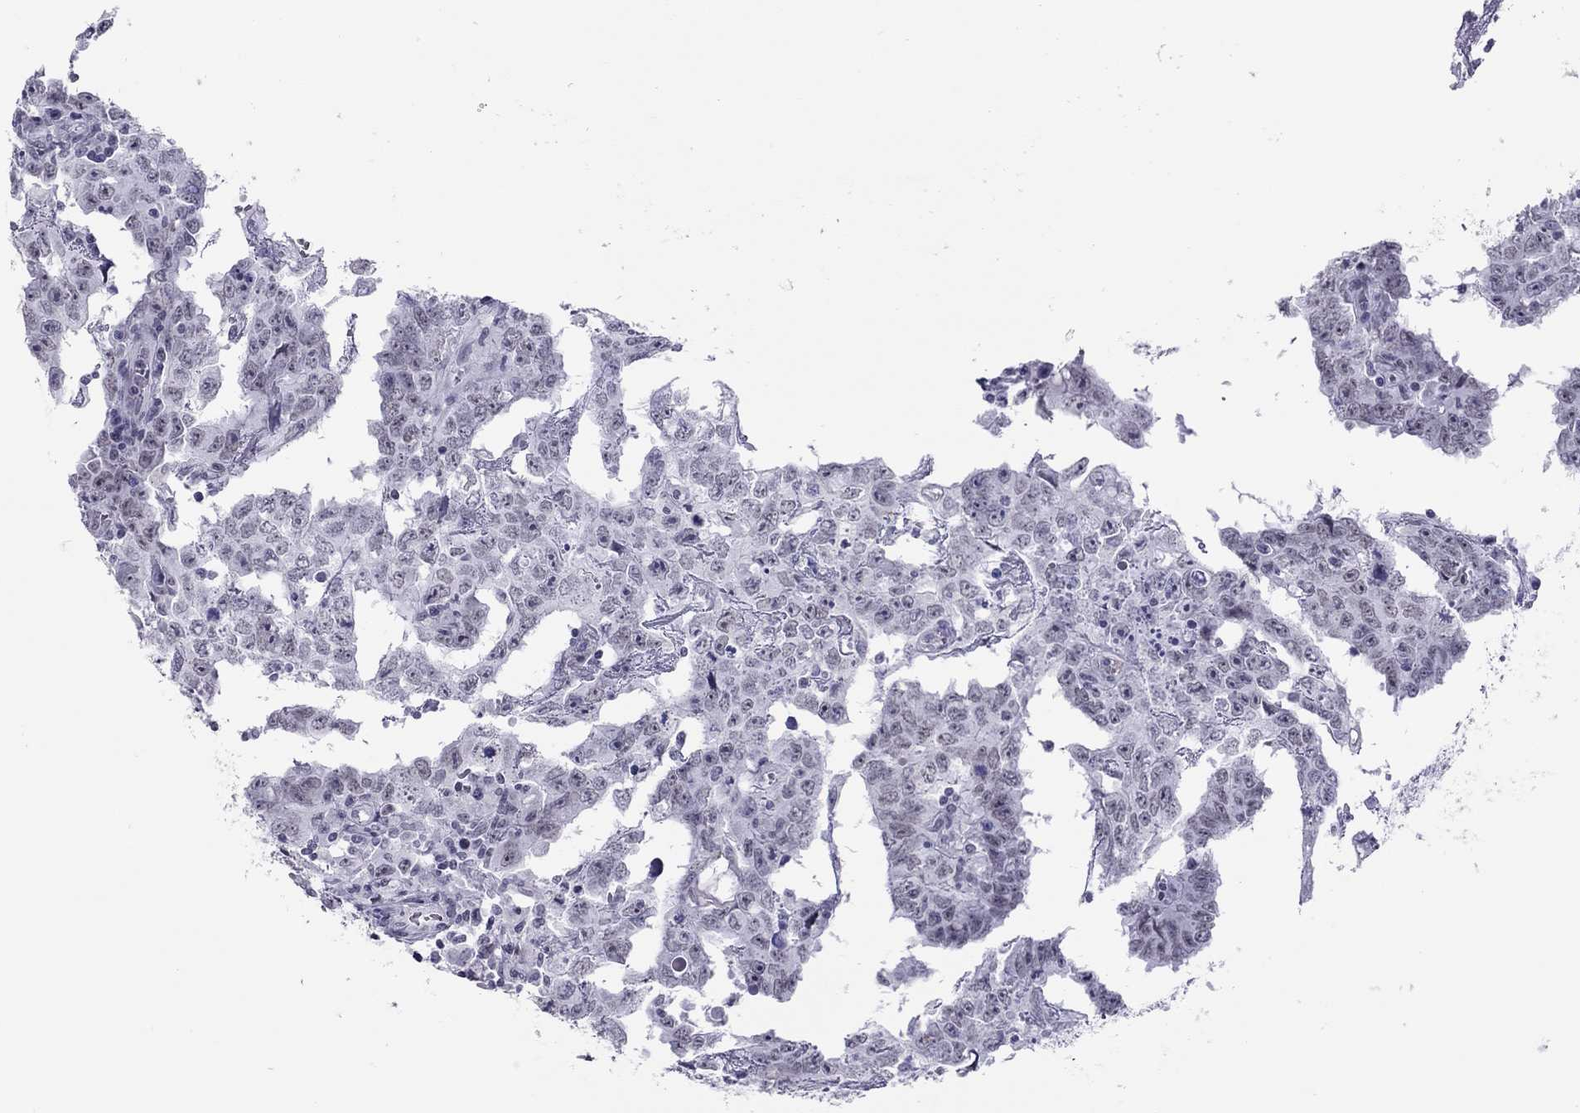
{"staining": {"intensity": "negative", "quantity": "none", "location": "none"}, "tissue": "testis cancer", "cell_type": "Tumor cells", "image_type": "cancer", "snomed": [{"axis": "morphology", "description": "Carcinoma, Embryonal, NOS"}, {"axis": "topography", "description": "Testis"}], "caption": "DAB (3,3'-diaminobenzidine) immunohistochemical staining of human testis cancer (embryonal carcinoma) shows no significant positivity in tumor cells.", "gene": "JHY", "patient": {"sex": "male", "age": 22}}